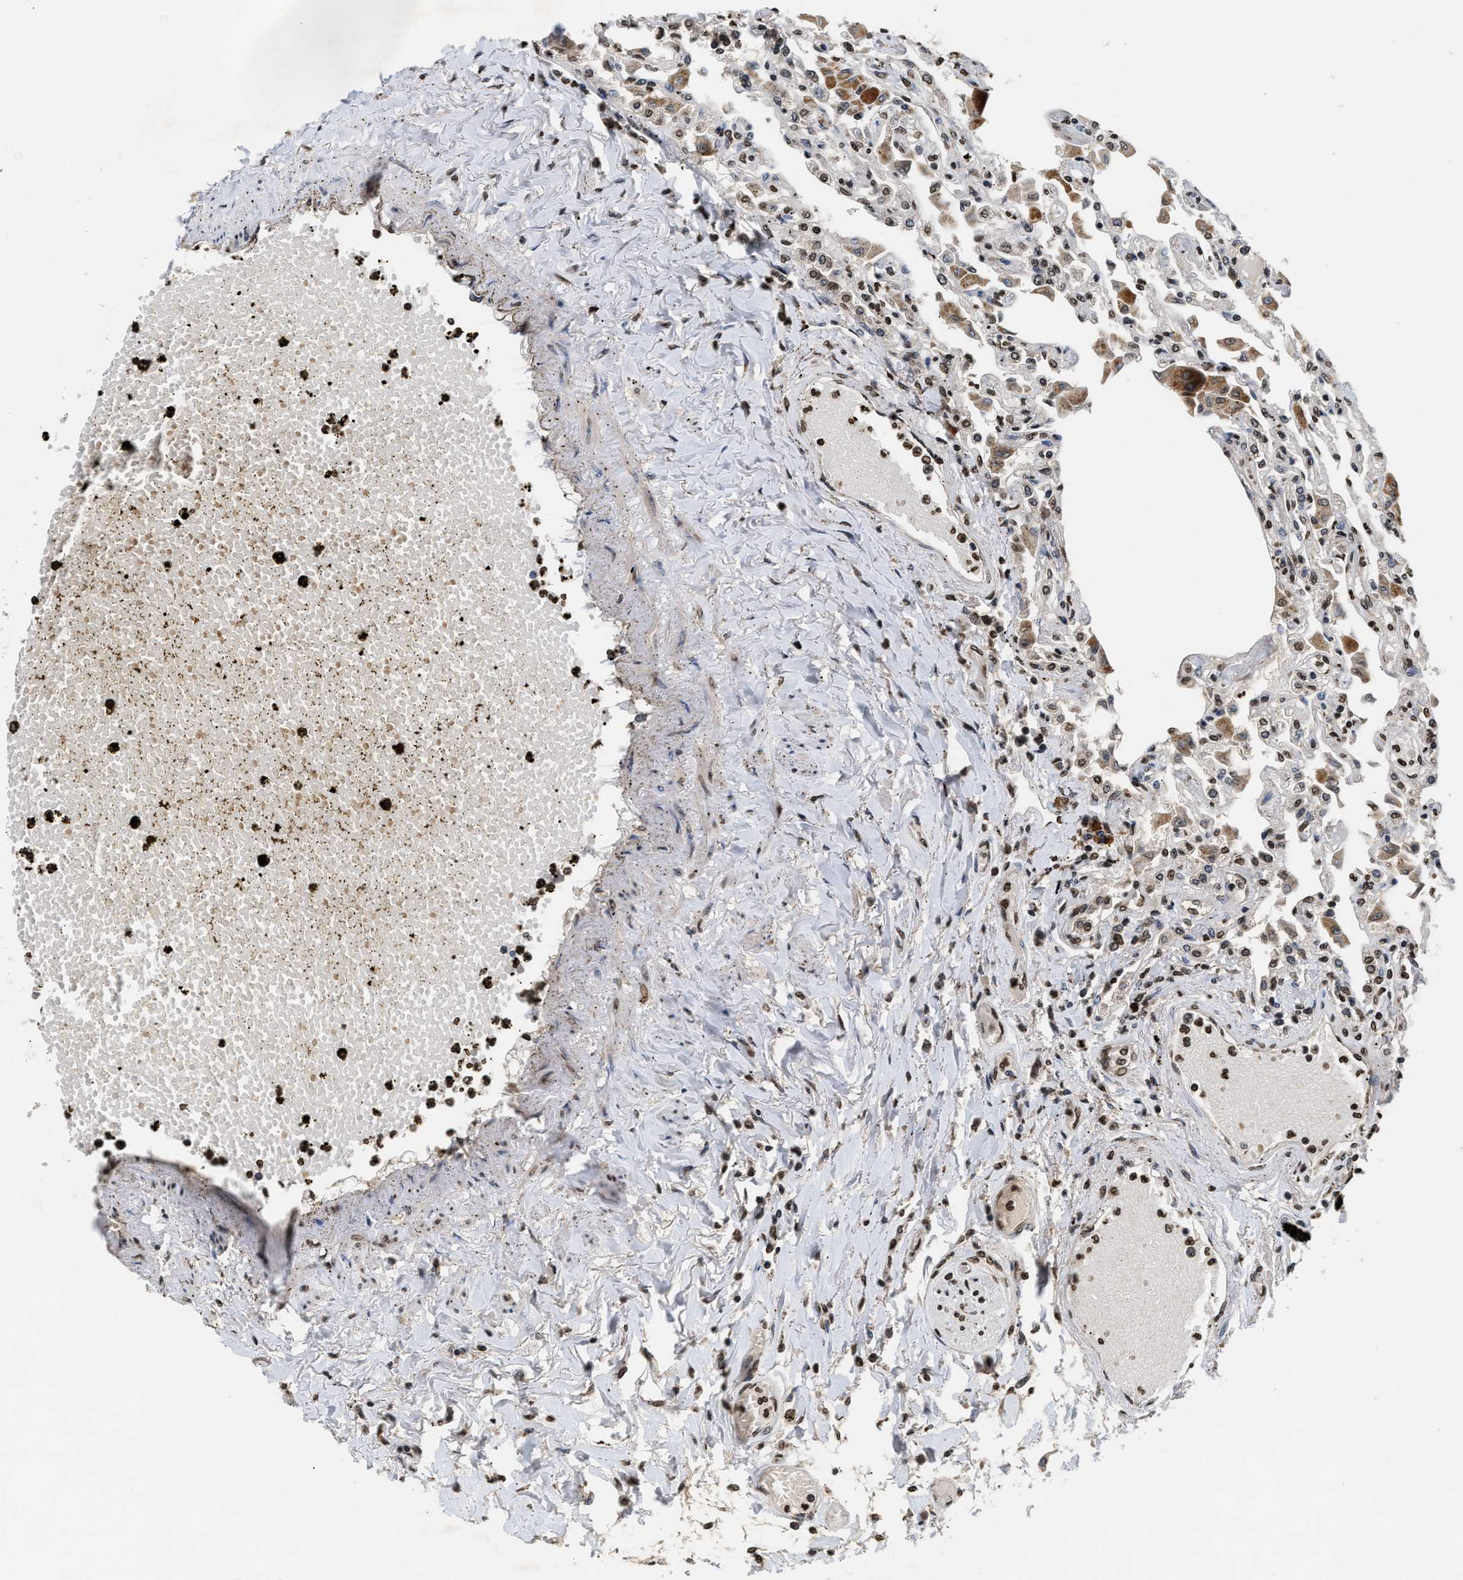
{"staining": {"intensity": "strong", "quantity": ">75%", "location": "nuclear"}, "tissue": "lung", "cell_type": "Alveolar cells", "image_type": "normal", "snomed": [{"axis": "morphology", "description": "Normal tissue, NOS"}, {"axis": "topography", "description": "Bronchus"}, {"axis": "topography", "description": "Lung"}], "caption": "Alveolar cells exhibit high levels of strong nuclear positivity in approximately >75% of cells in normal lung.", "gene": "DNASE1L3", "patient": {"sex": "female", "age": 49}}